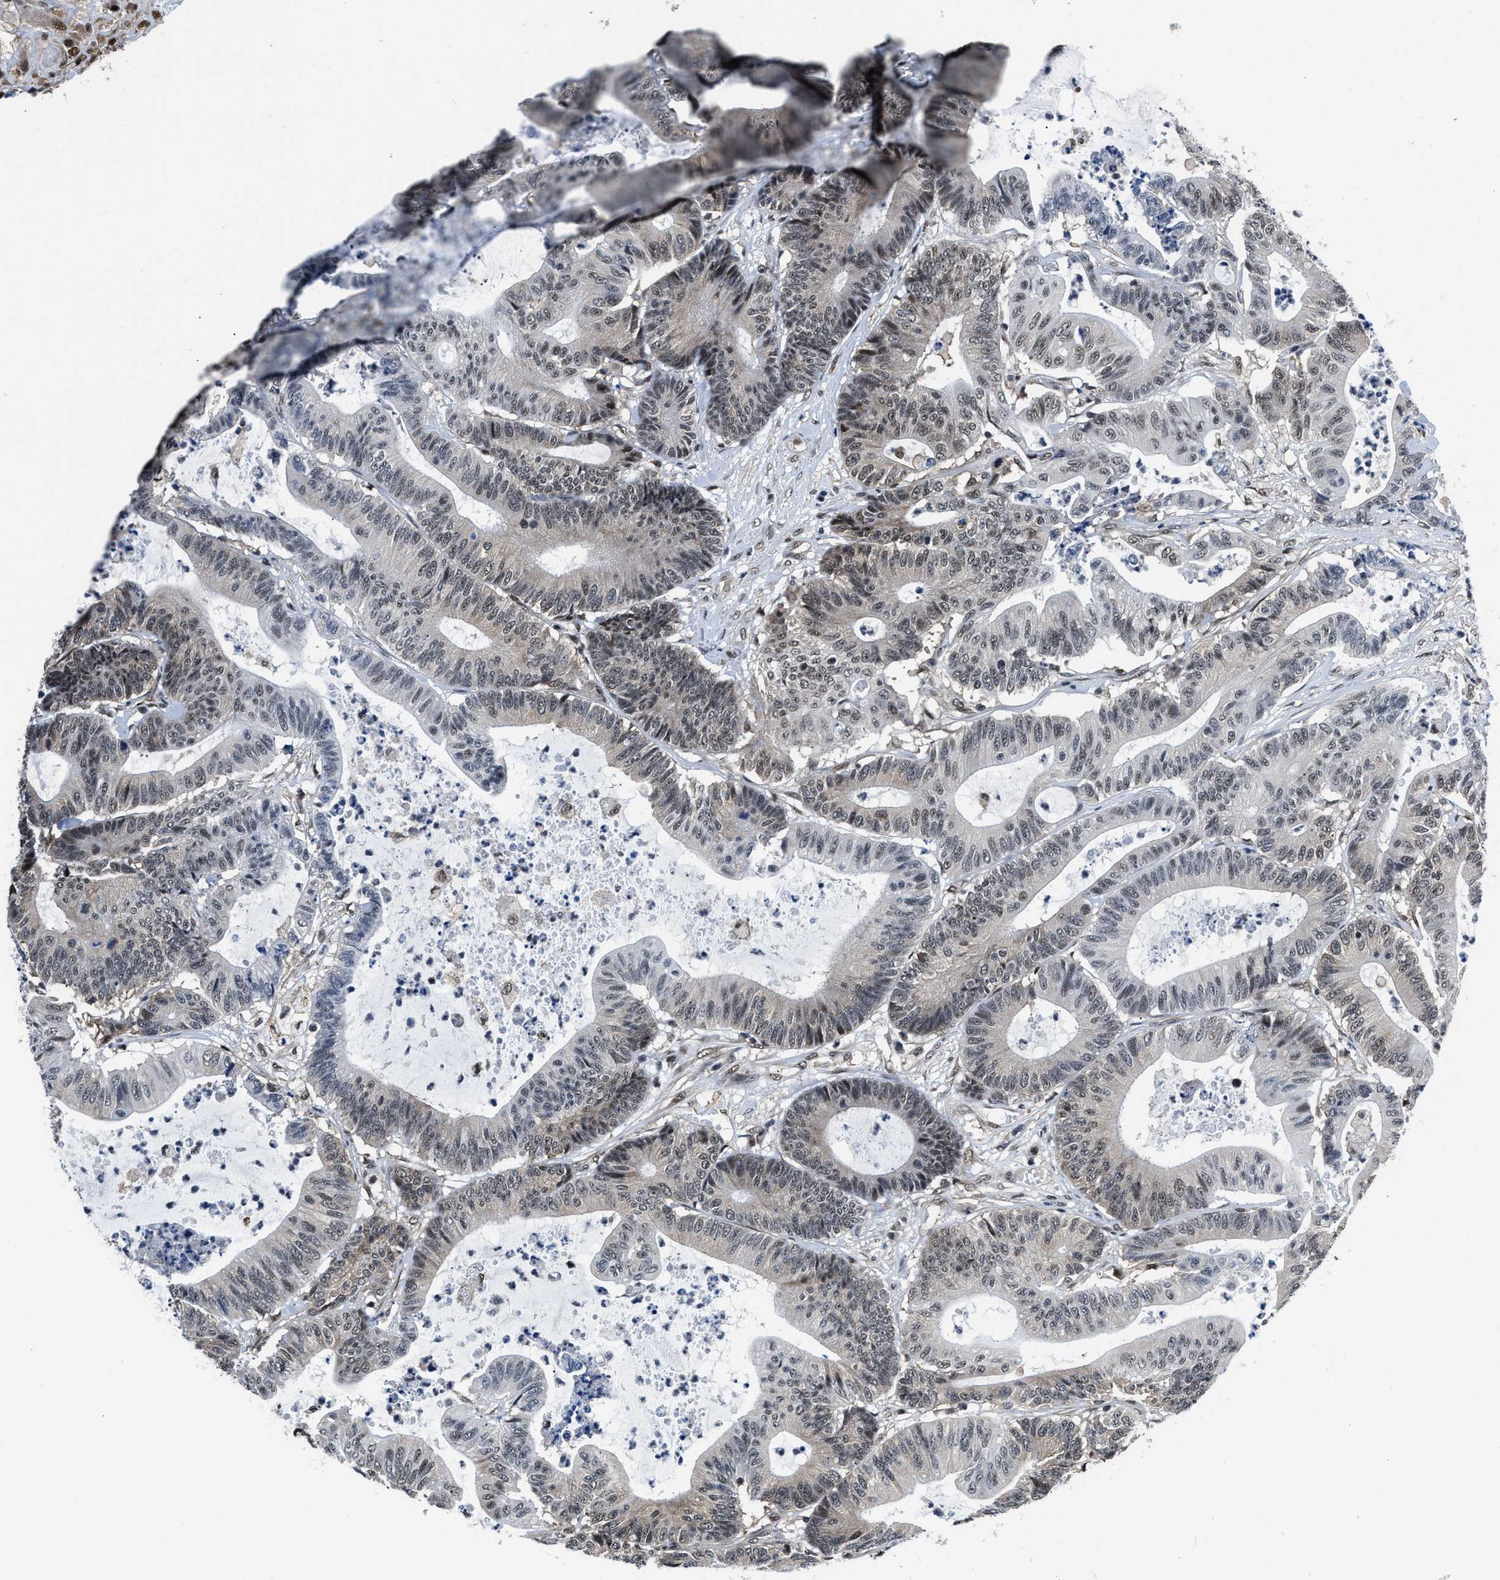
{"staining": {"intensity": "weak", "quantity": "25%-75%", "location": "nuclear"}, "tissue": "colorectal cancer", "cell_type": "Tumor cells", "image_type": "cancer", "snomed": [{"axis": "morphology", "description": "Adenocarcinoma, NOS"}, {"axis": "topography", "description": "Colon"}], "caption": "Immunohistochemistry photomicrograph of neoplastic tissue: human adenocarcinoma (colorectal) stained using immunohistochemistry (IHC) shows low levels of weak protein expression localized specifically in the nuclear of tumor cells, appearing as a nuclear brown color.", "gene": "HNRNPH2", "patient": {"sex": "female", "age": 84}}